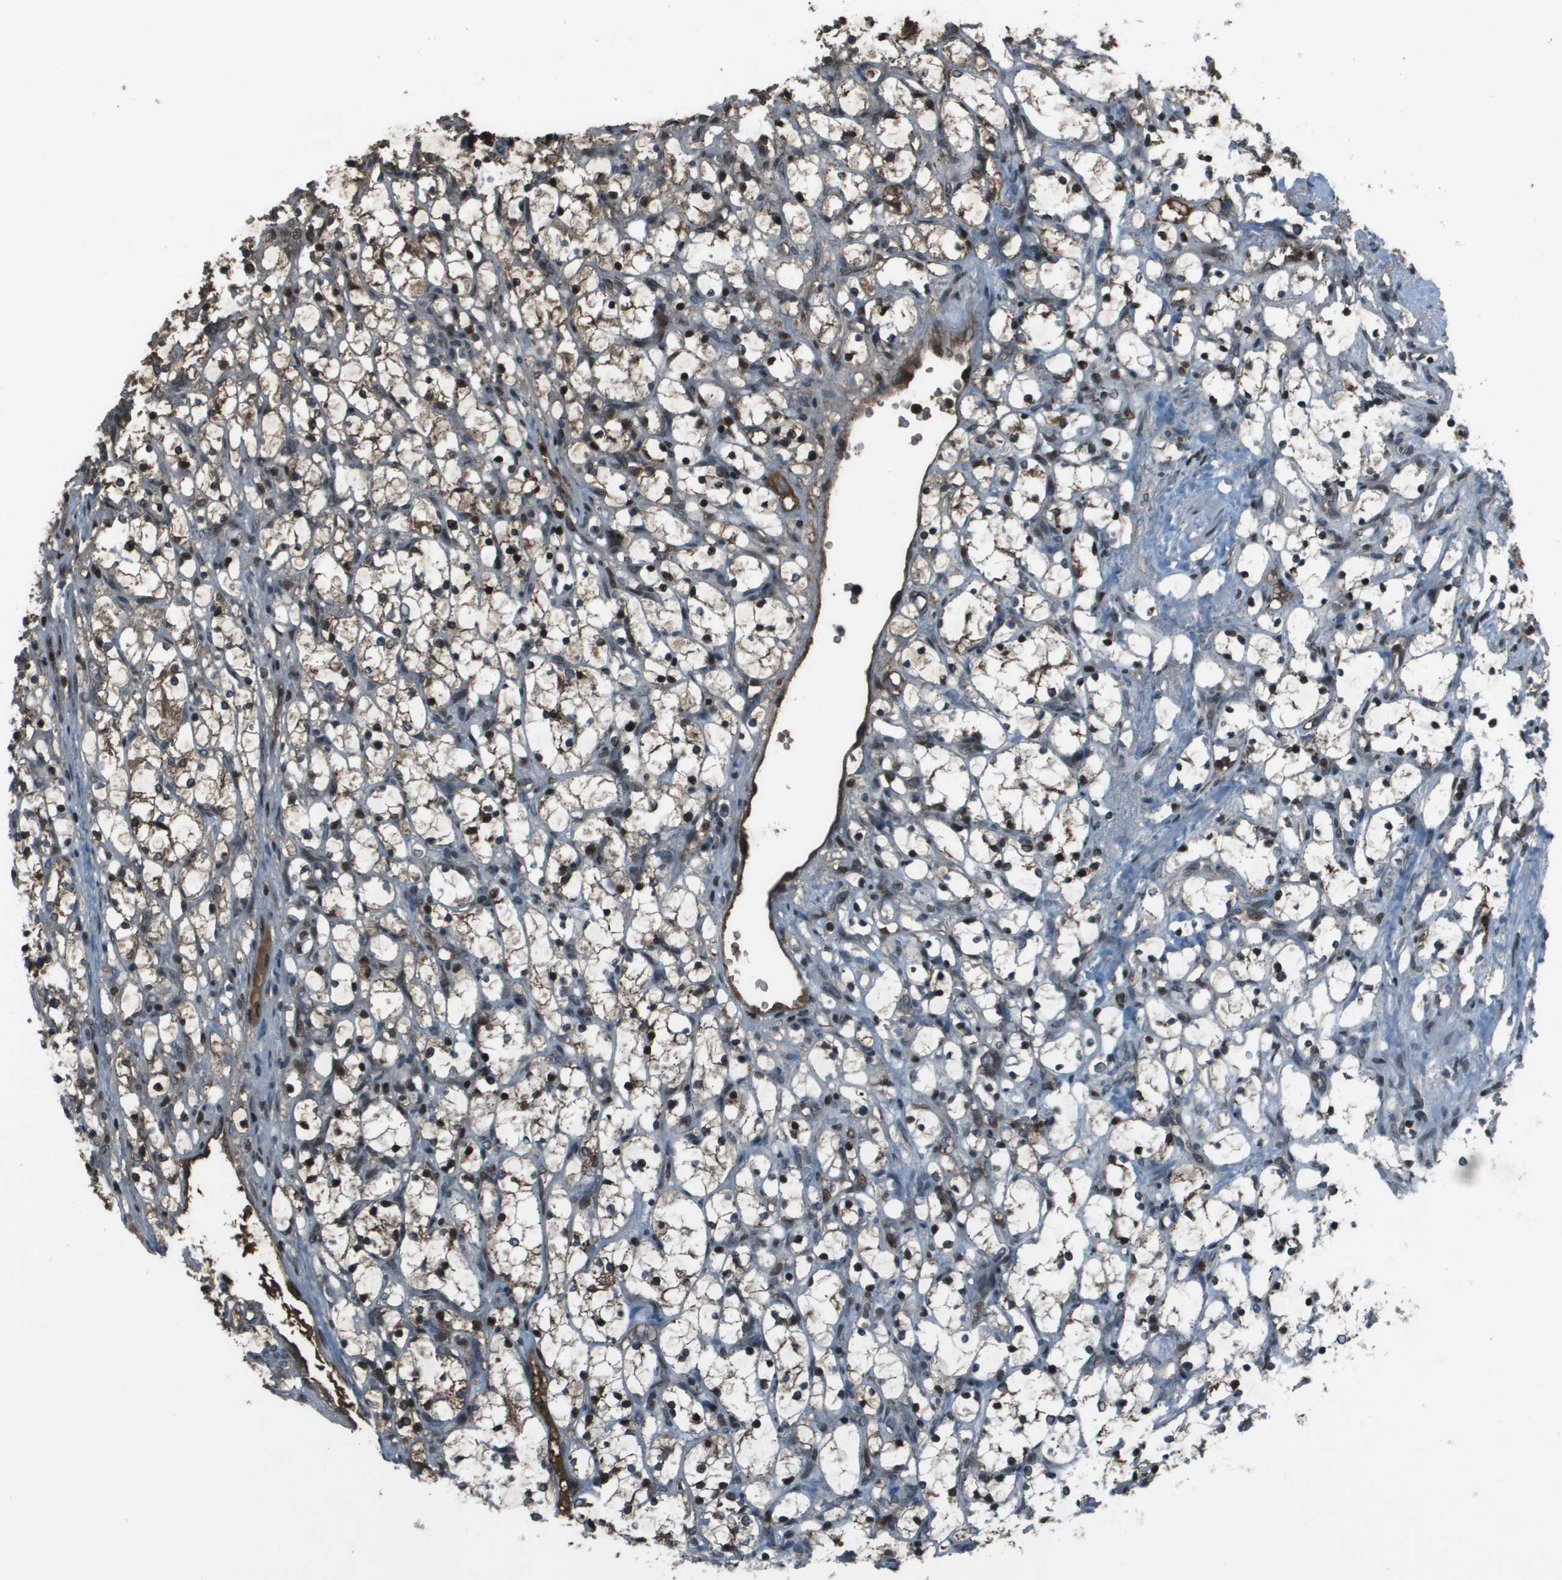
{"staining": {"intensity": "moderate", "quantity": "<25%", "location": "cytoplasmic/membranous"}, "tissue": "renal cancer", "cell_type": "Tumor cells", "image_type": "cancer", "snomed": [{"axis": "morphology", "description": "Adenocarcinoma, NOS"}, {"axis": "topography", "description": "Kidney"}], "caption": "This histopathology image exhibits renal cancer stained with immunohistochemistry (IHC) to label a protein in brown. The cytoplasmic/membranous of tumor cells show moderate positivity for the protein. Nuclei are counter-stained blue.", "gene": "CXCL12", "patient": {"sex": "female", "age": 69}}